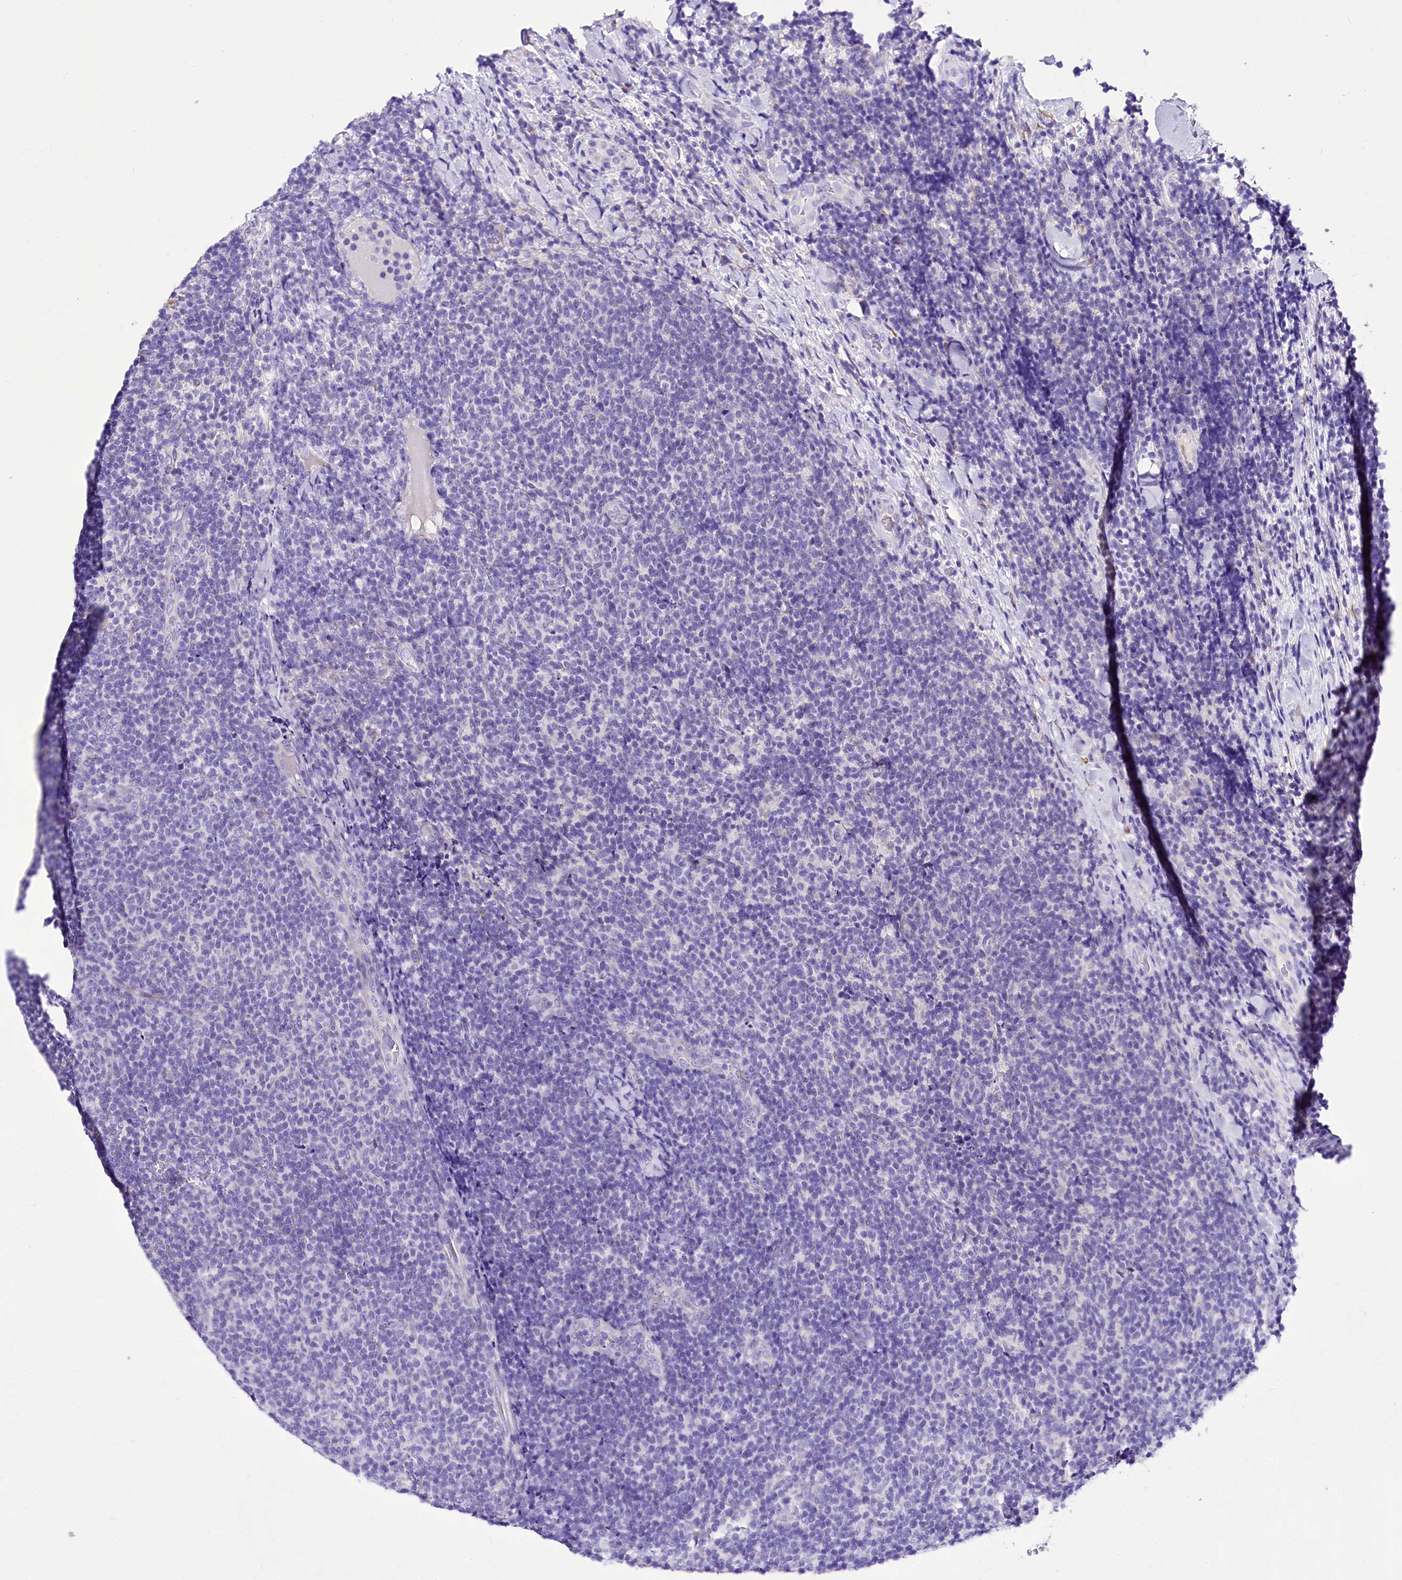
{"staining": {"intensity": "negative", "quantity": "none", "location": "none"}, "tissue": "lymphoma", "cell_type": "Tumor cells", "image_type": "cancer", "snomed": [{"axis": "morphology", "description": "Malignant lymphoma, non-Hodgkin's type, Low grade"}, {"axis": "topography", "description": "Lymph node"}], "caption": "This is an immunohistochemistry (IHC) histopathology image of human lymphoma. There is no expression in tumor cells.", "gene": "A2ML1", "patient": {"sex": "male", "age": 66}}